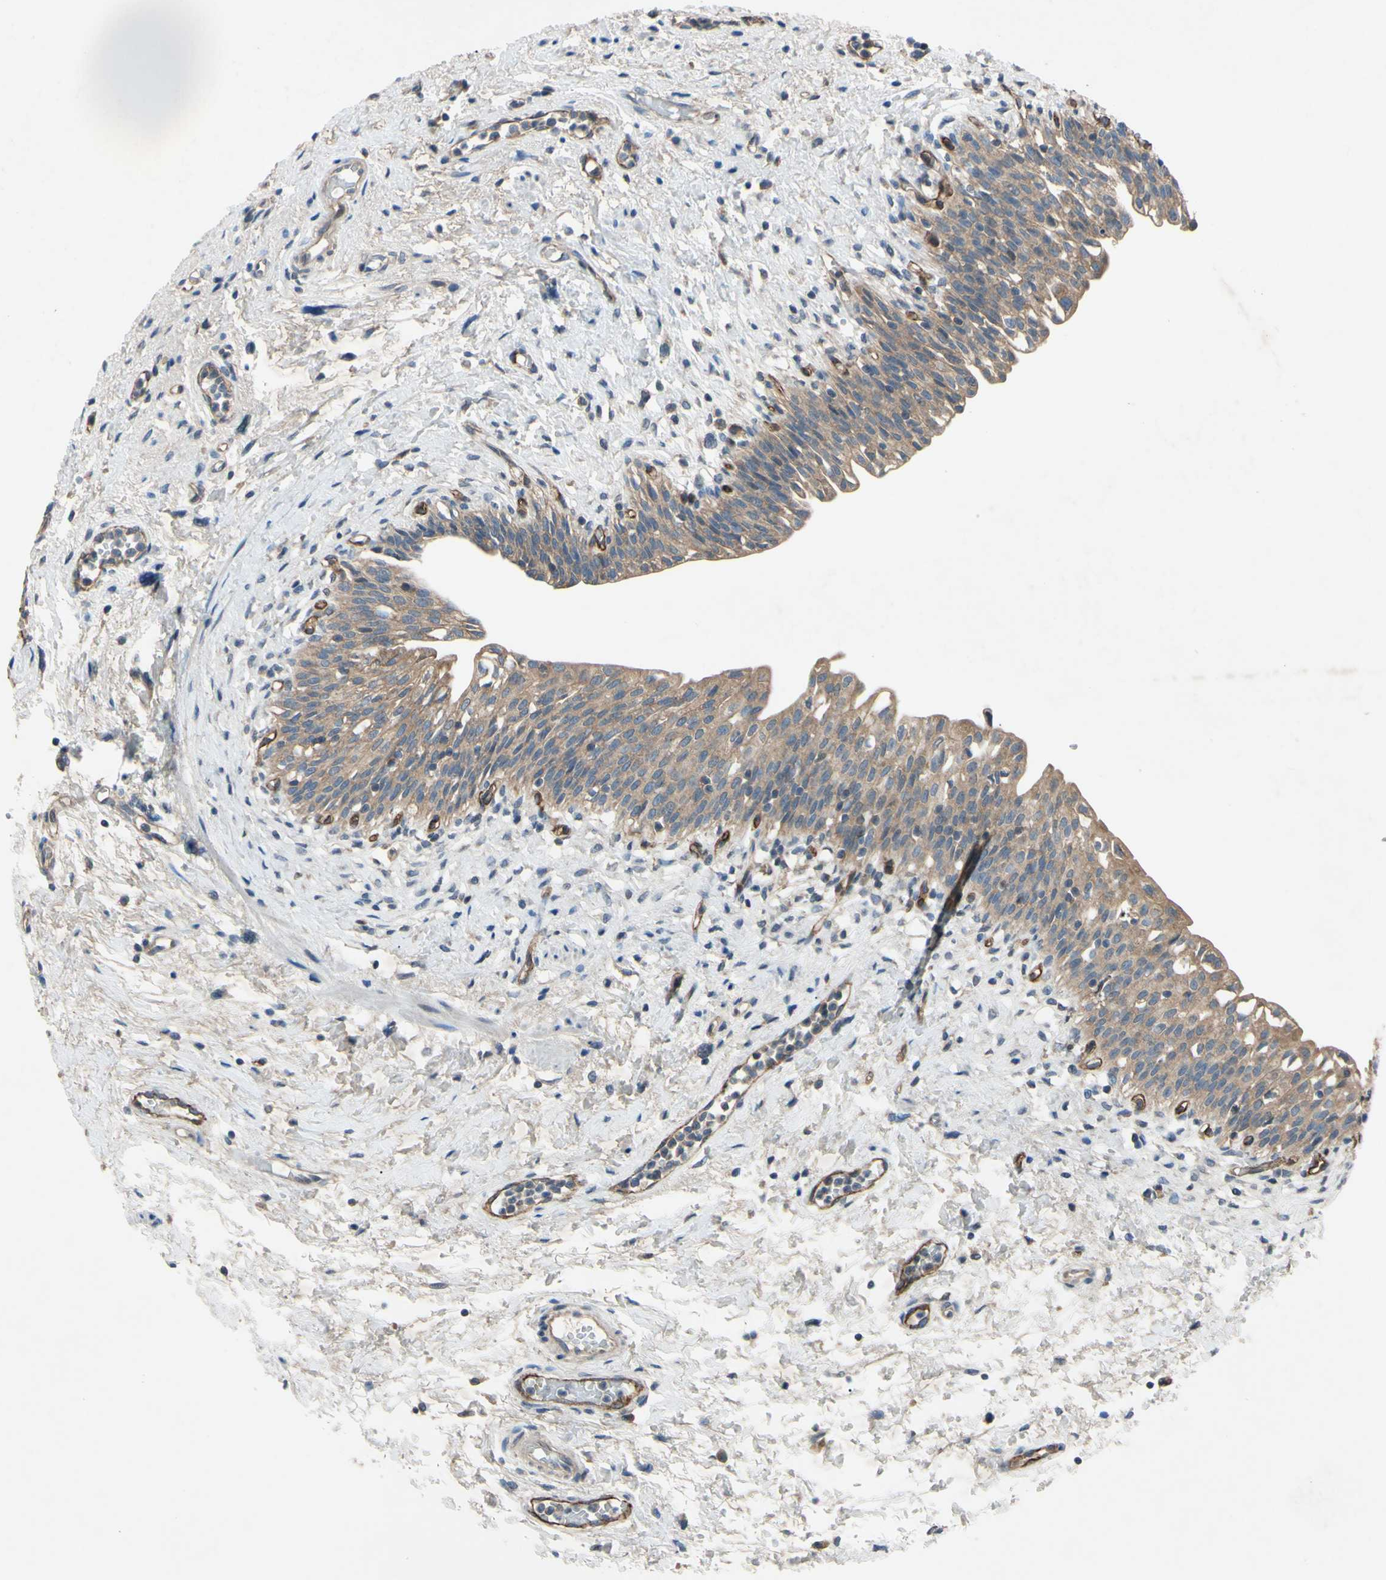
{"staining": {"intensity": "moderate", "quantity": ">75%", "location": "cytoplasmic/membranous"}, "tissue": "urinary bladder", "cell_type": "Urothelial cells", "image_type": "normal", "snomed": [{"axis": "morphology", "description": "Normal tissue, NOS"}, {"axis": "topography", "description": "Urinary bladder"}], "caption": "Urothelial cells demonstrate medium levels of moderate cytoplasmic/membranous expression in about >75% of cells in normal human urinary bladder. The staining was performed using DAB to visualize the protein expression in brown, while the nuclei were stained in blue with hematoxylin (Magnification: 20x).", "gene": "HILPDA", "patient": {"sex": "male", "age": 55}}